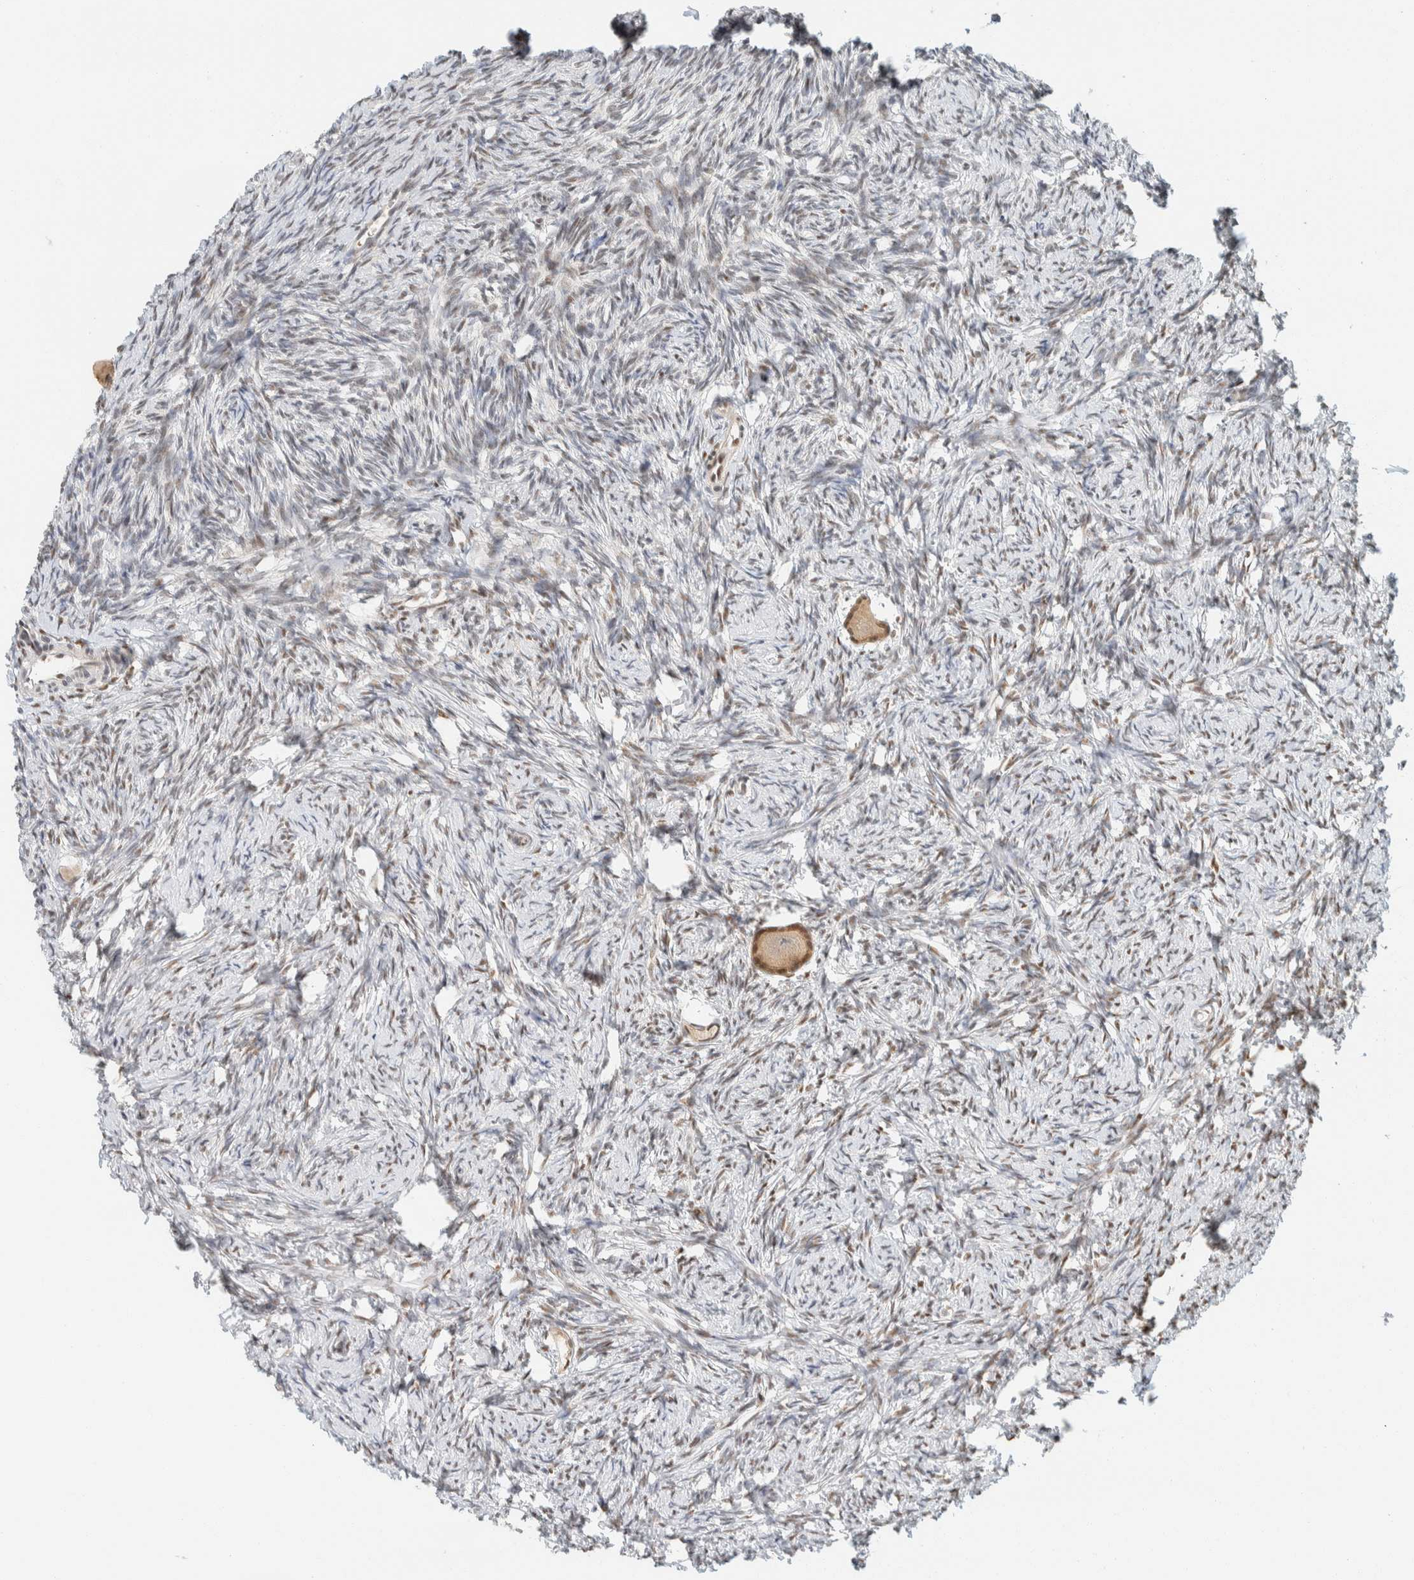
{"staining": {"intensity": "moderate", "quantity": ">75%", "location": "cytoplasmic/membranous,nuclear"}, "tissue": "ovary", "cell_type": "Follicle cells", "image_type": "normal", "snomed": [{"axis": "morphology", "description": "Normal tissue, NOS"}, {"axis": "topography", "description": "Ovary"}], "caption": "Immunohistochemistry of benign human ovary reveals medium levels of moderate cytoplasmic/membranous,nuclear positivity in approximately >75% of follicle cells.", "gene": "ZNF683", "patient": {"sex": "female", "age": 34}}